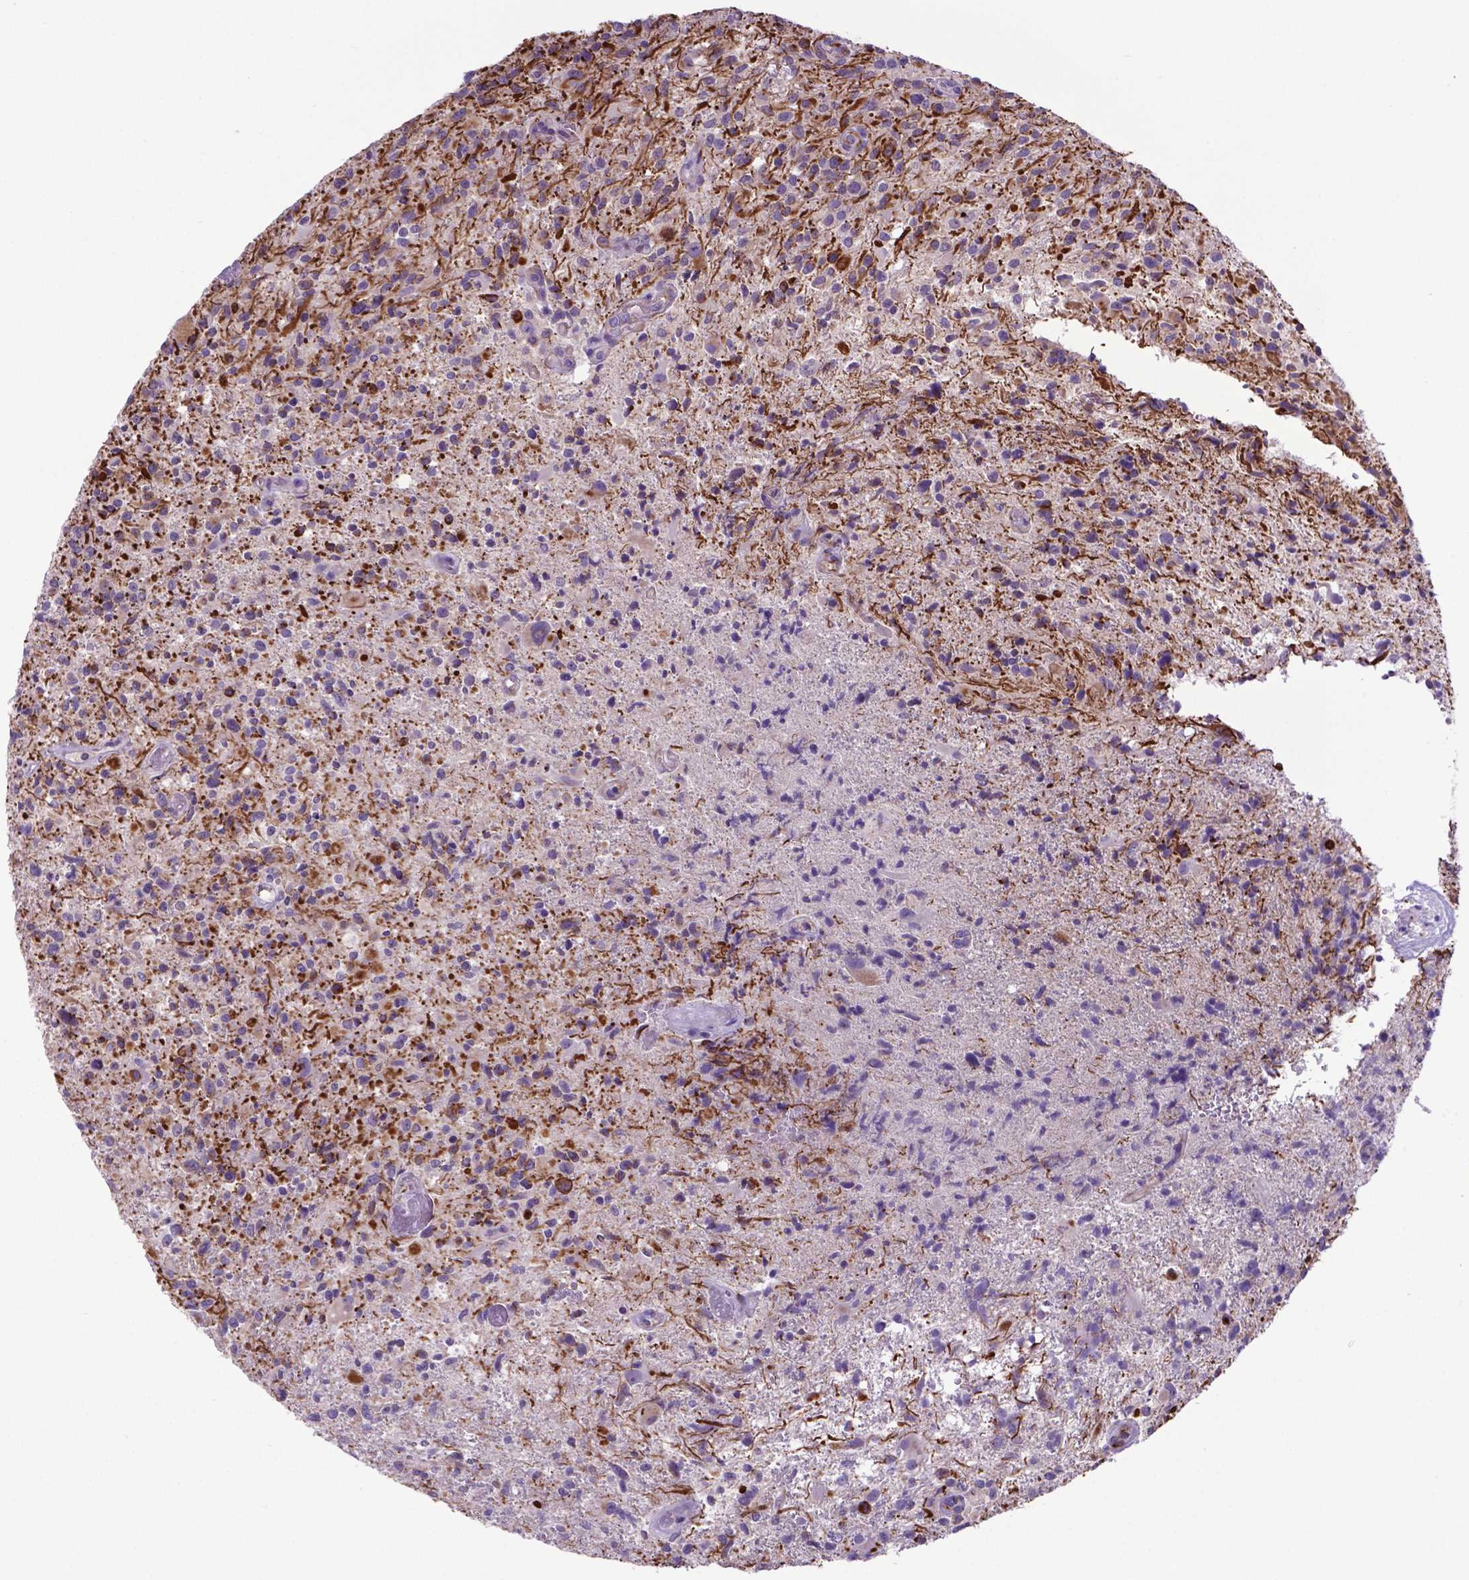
{"staining": {"intensity": "negative", "quantity": "none", "location": "none"}, "tissue": "glioma", "cell_type": "Tumor cells", "image_type": "cancer", "snomed": [{"axis": "morphology", "description": "Glioma, malignant, High grade"}, {"axis": "topography", "description": "Brain"}], "caption": "This is an immunohistochemistry (IHC) micrograph of malignant glioma (high-grade). There is no positivity in tumor cells.", "gene": "LZTR1", "patient": {"sex": "male", "age": 63}}